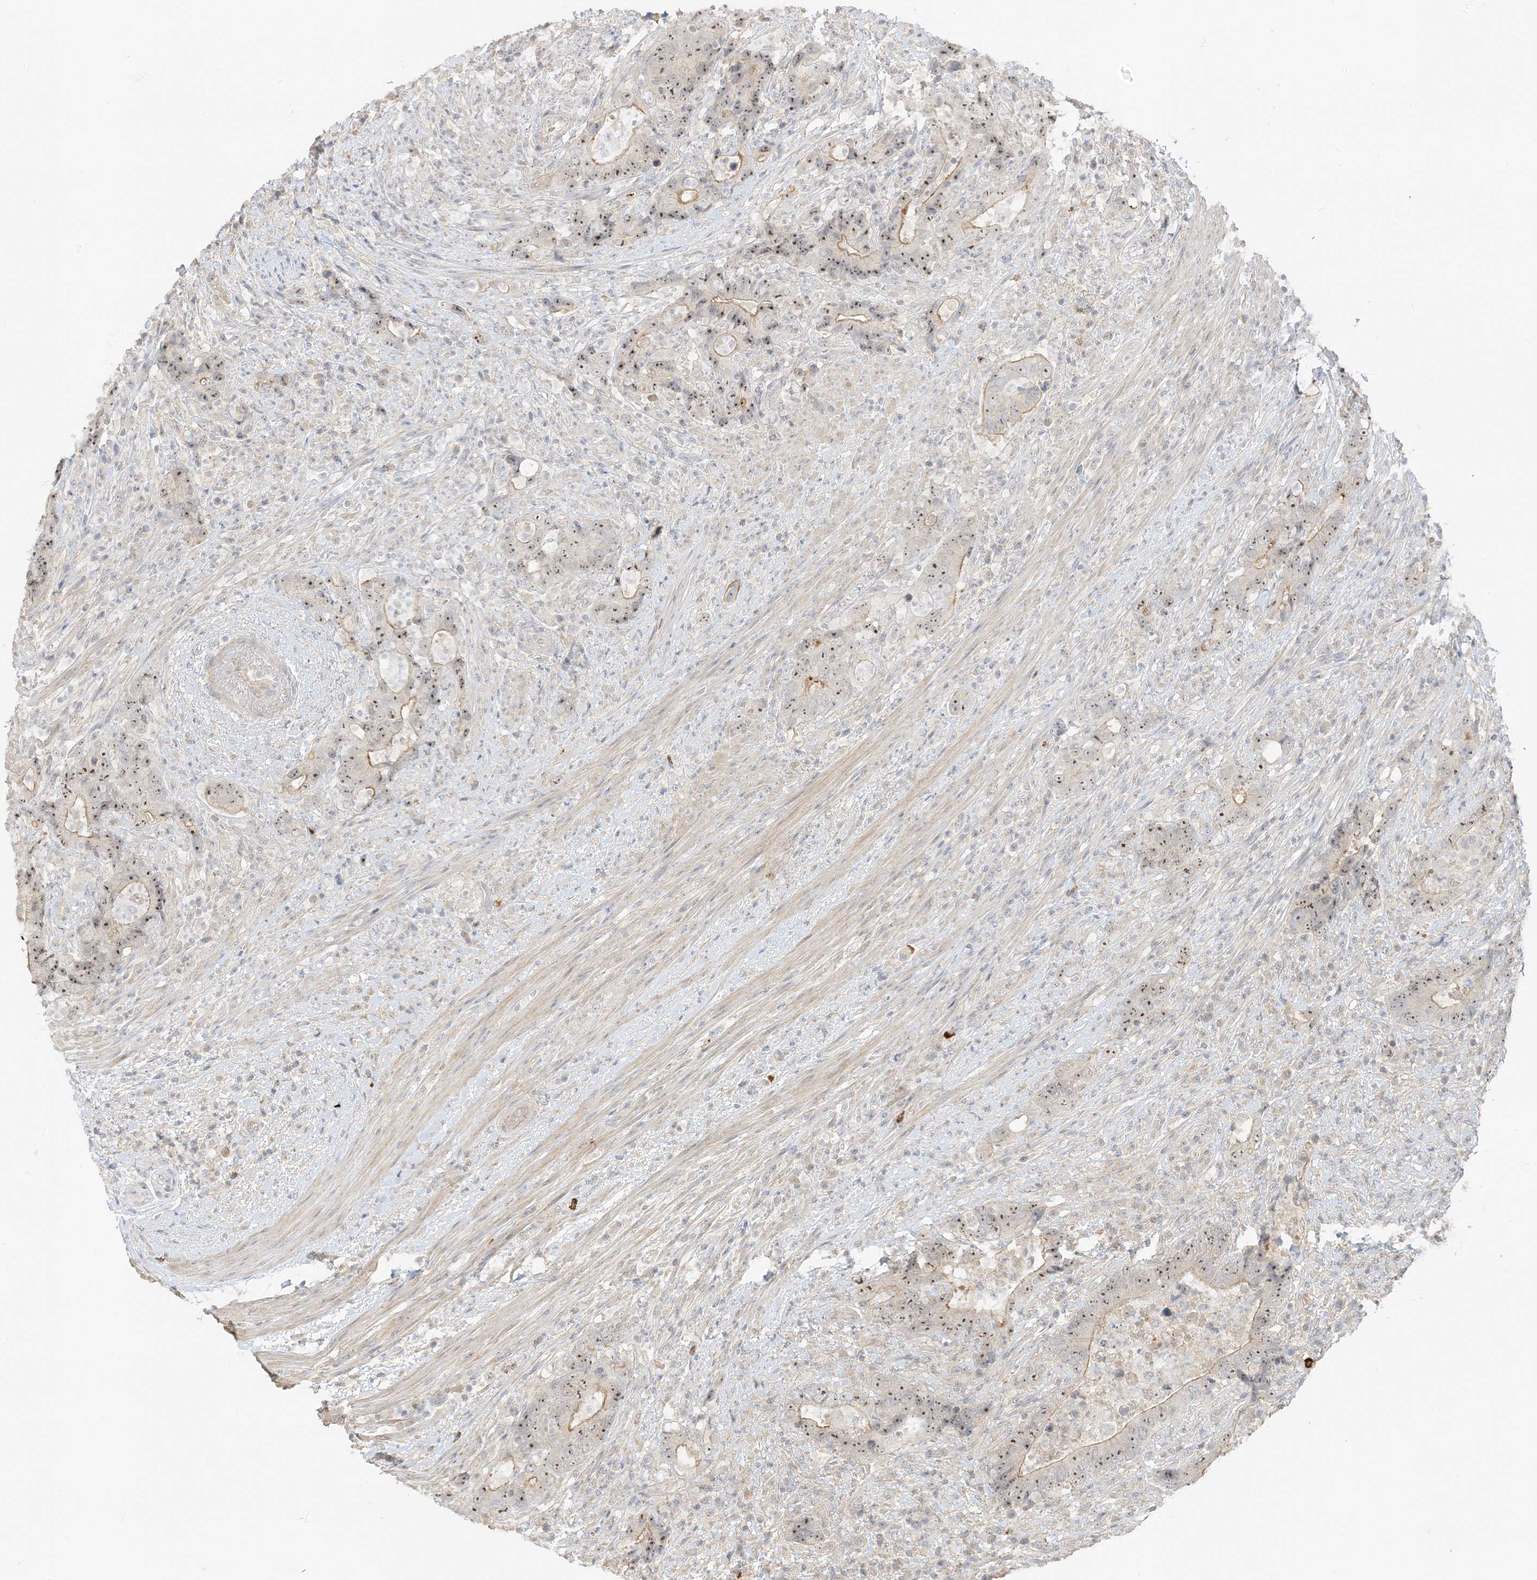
{"staining": {"intensity": "moderate", "quantity": ">75%", "location": "nuclear"}, "tissue": "colorectal cancer", "cell_type": "Tumor cells", "image_type": "cancer", "snomed": [{"axis": "morphology", "description": "Adenocarcinoma, NOS"}, {"axis": "topography", "description": "Colon"}], "caption": "Immunohistochemical staining of human colorectal cancer (adenocarcinoma) exhibits moderate nuclear protein positivity in approximately >75% of tumor cells.", "gene": "ETAA1", "patient": {"sex": "female", "age": 75}}